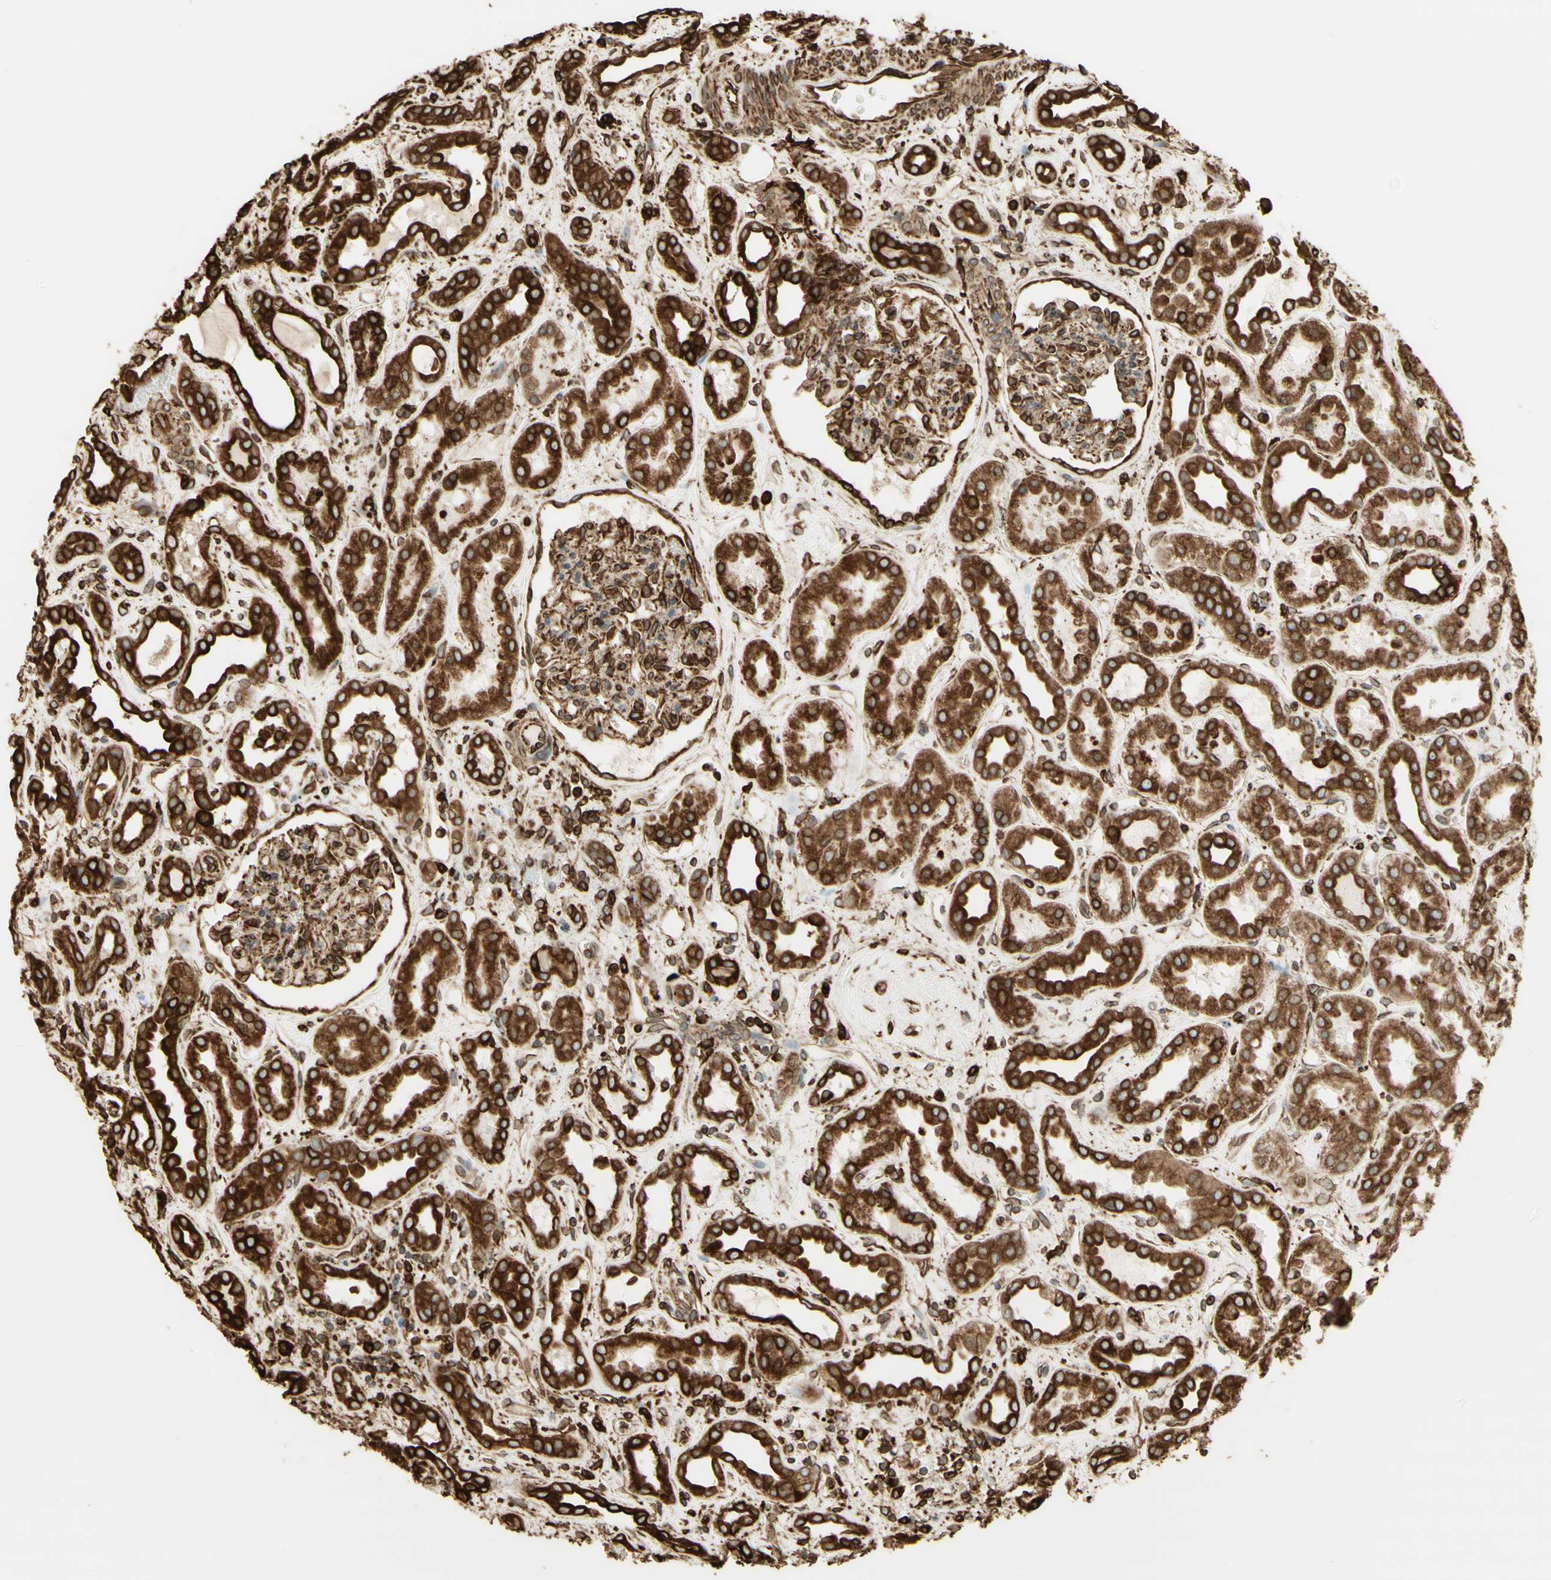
{"staining": {"intensity": "strong", "quantity": "25%-75%", "location": "cytoplasmic/membranous"}, "tissue": "kidney", "cell_type": "Cells in glomeruli", "image_type": "normal", "snomed": [{"axis": "morphology", "description": "Normal tissue, NOS"}, {"axis": "topography", "description": "Kidney"}], "caption": "Kidney stained with a brown dye reveals strong cytoplasmic/membranous positive staining in approximately 25%-75% of cells in glomeruli.", "gene": "CANX", "patient": {"sex": "male", "age": 59}}